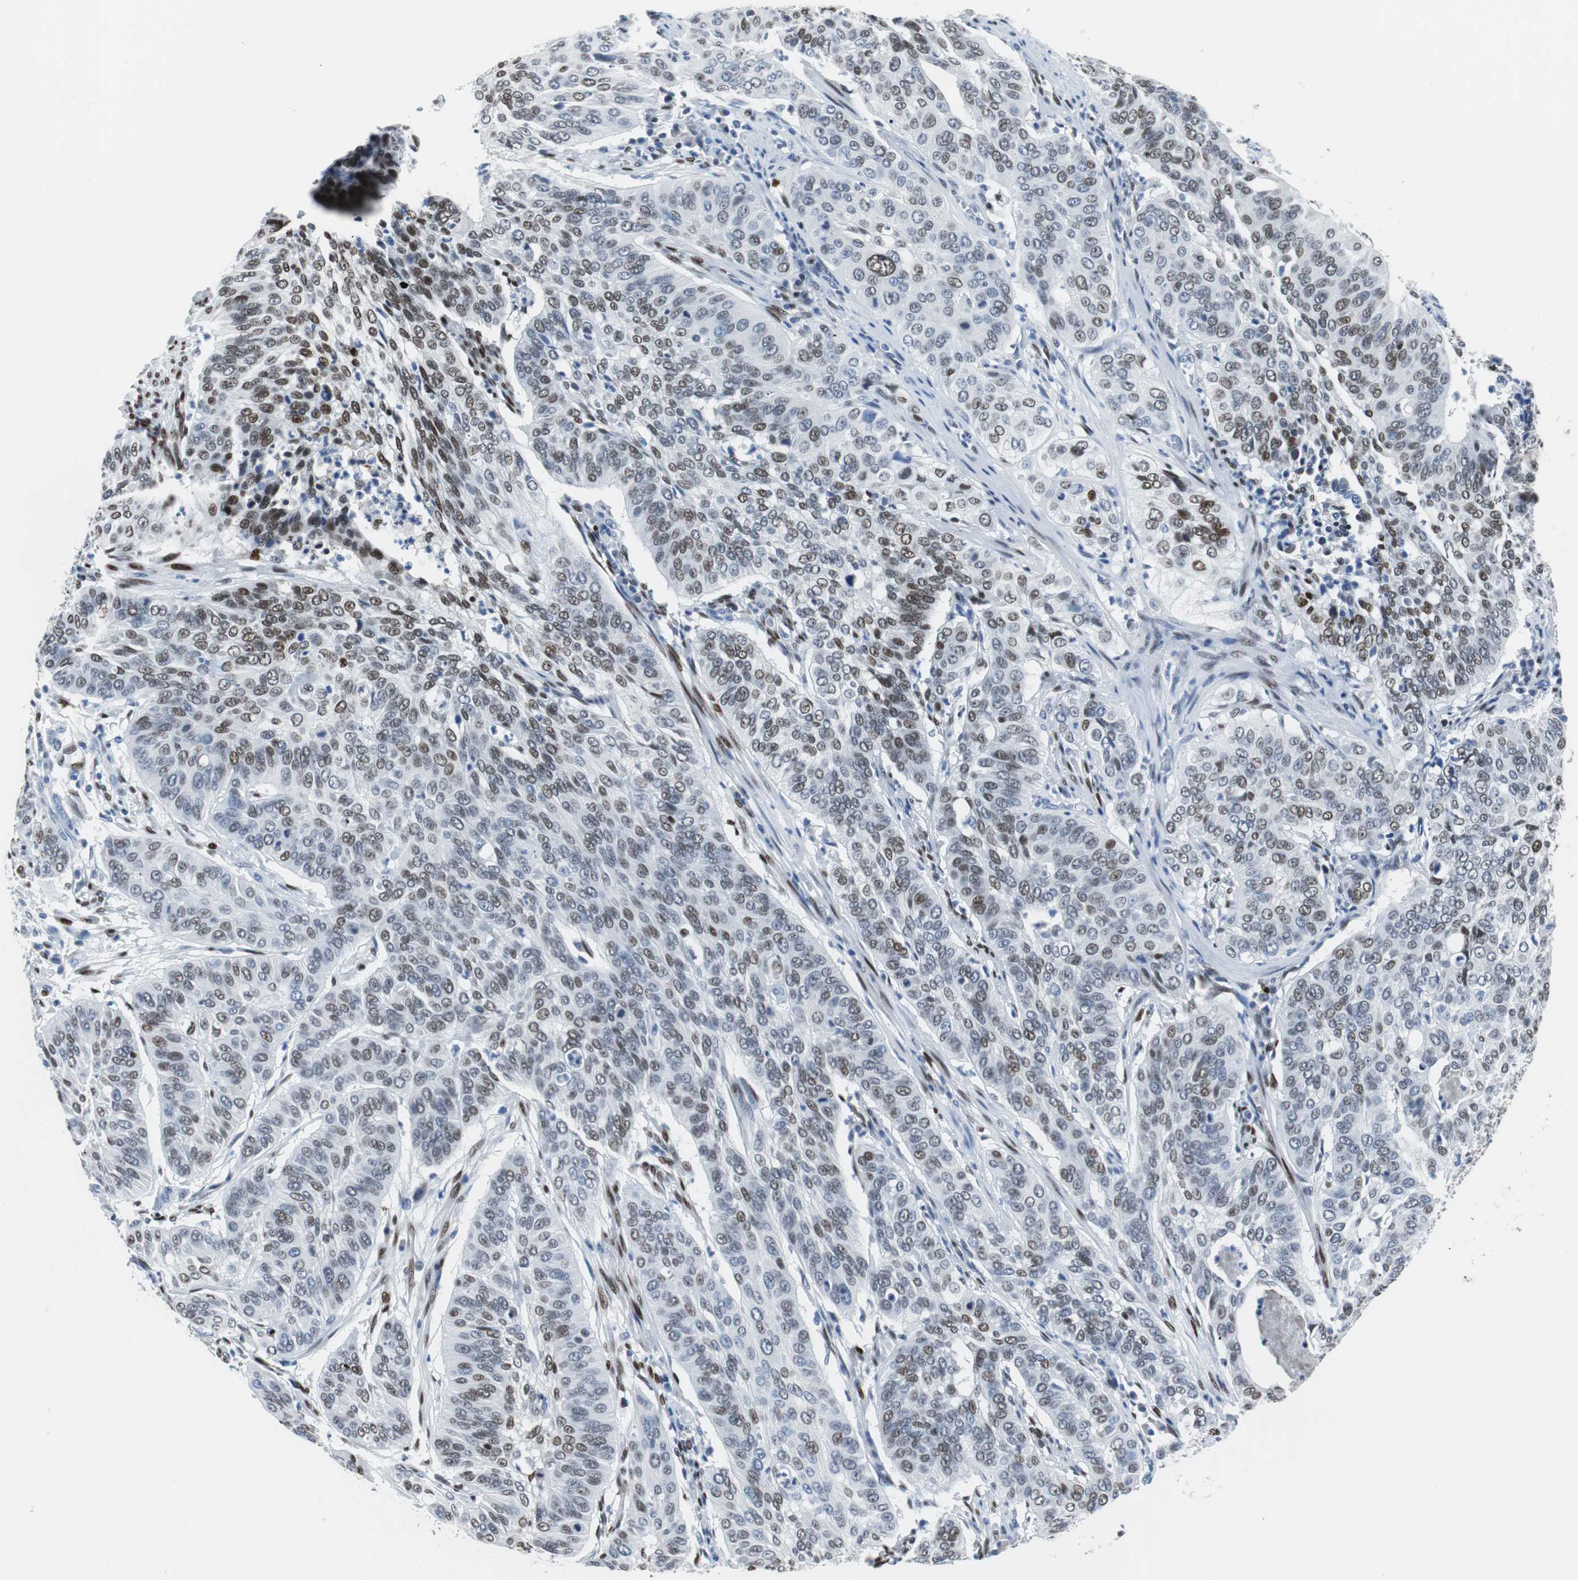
{"staining": {"intensity": "moderate", "quantity": ">75%", "location": "nuclear"}, "tissue": "cervical cancer", "cell_type": "Tumor cells", "image_type": "cancer", "snomed": [{"axis": "morphology", "description": "Squamous cell carcinoma, NOS"}, {"axis": "topography", "description": "Cervix"}], "caption": "Brown immunohistochemical staining in cervical cancer shows moderate nuclear staining in approximately >75% of tumor cells.", "gene": "JUN", "patient": {"sex": "female", "age": 39}}